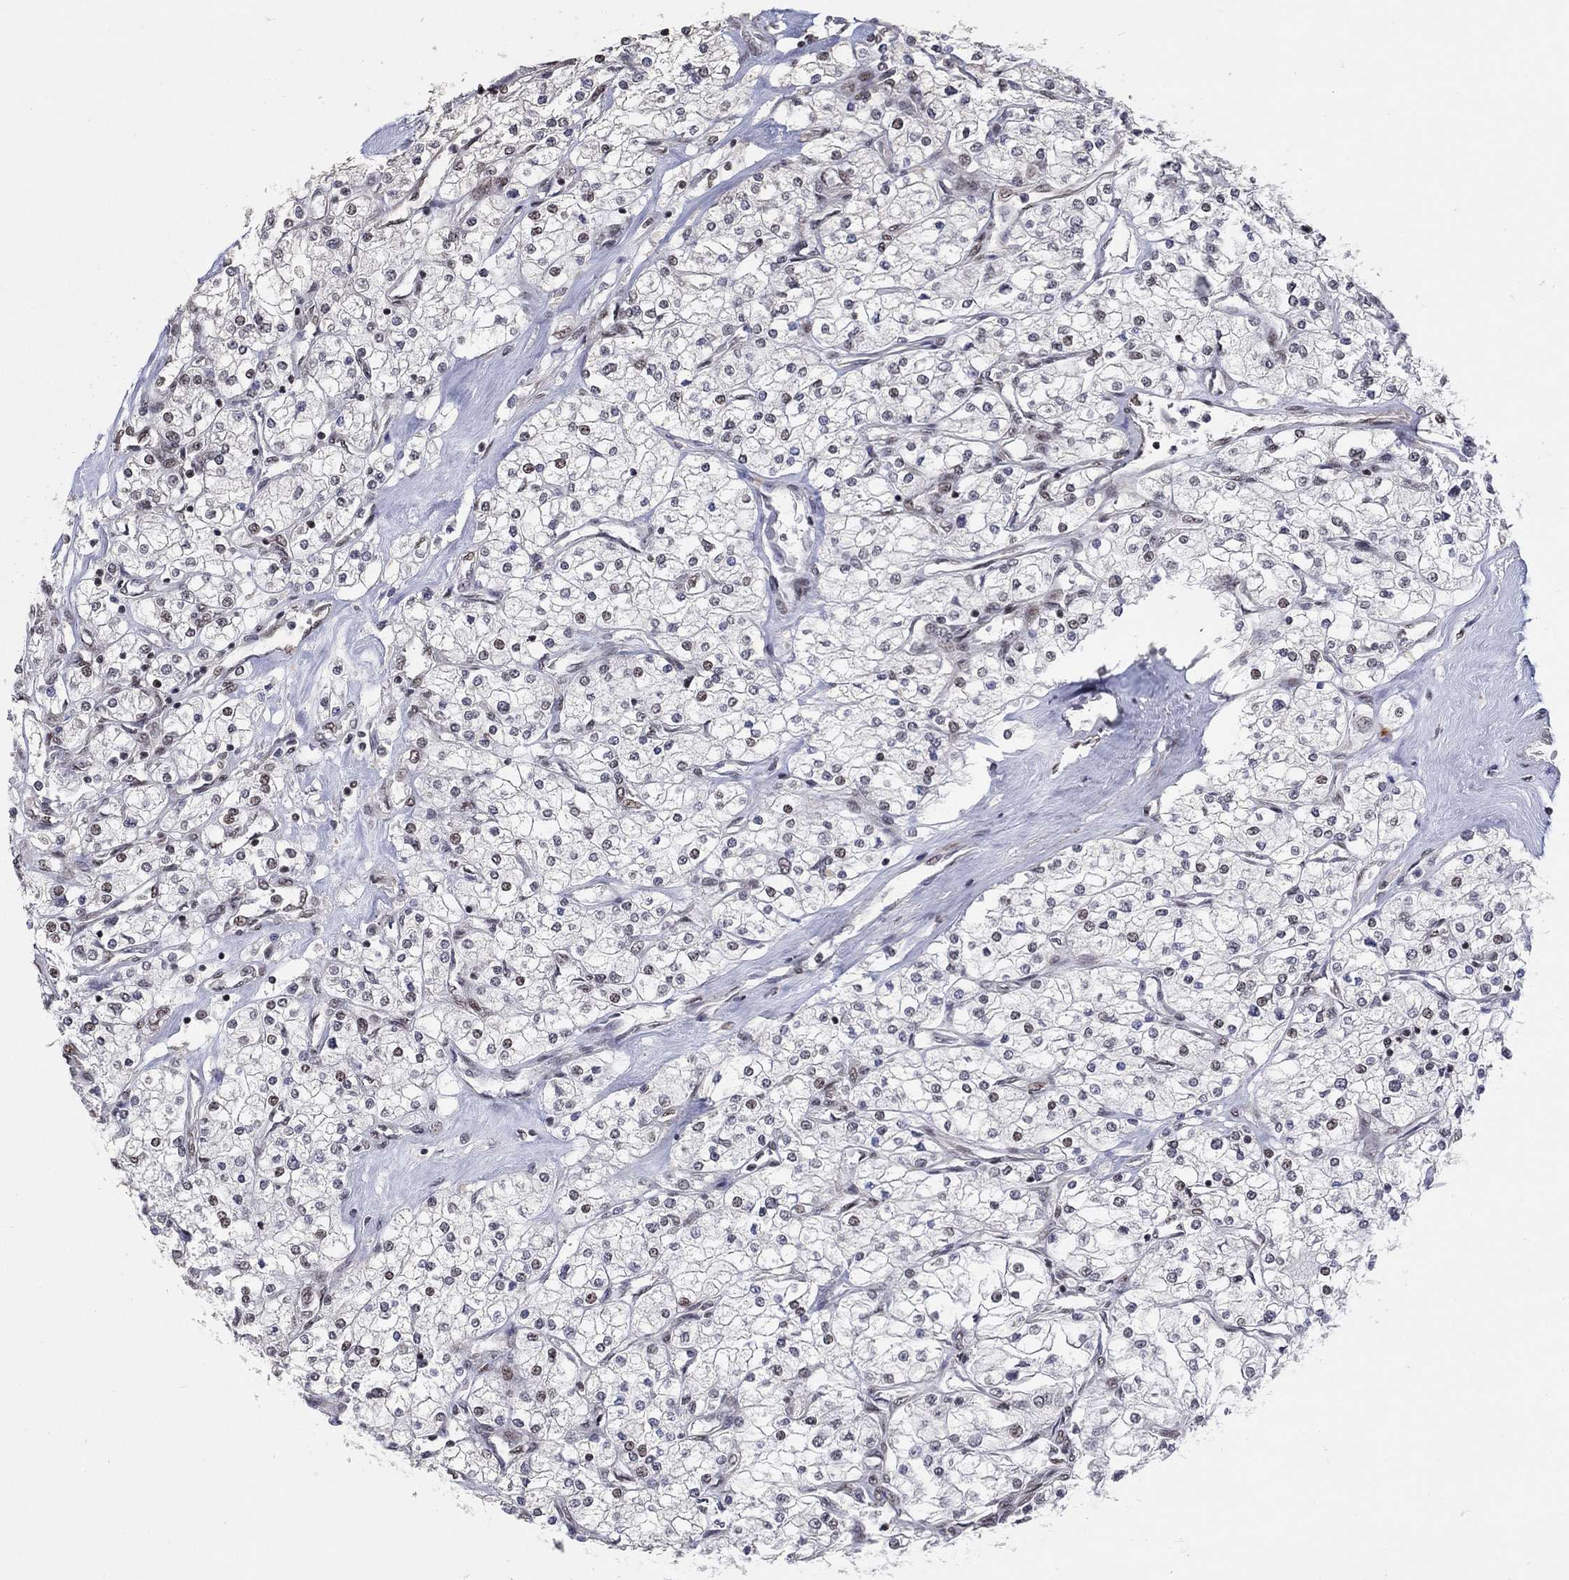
{"staining": {"intensity": "negative", "quantity": "none", "location": "none"}, "tissue": "renal cancer", "cell_type": "Tumor cells", "image_type": "cancer", "snomed": [{"axis": "morphology", "description": "Adenocarcinoma, NOS"}, {"axis": "topography", "description": "Kidney"}], "caption": "A high-resolution photomicrograph shows immunohistochemistry staining of adenocarcinoma (renal), which demonstrates no significant staining in tumor cells.", "gene": "PNISR", "patient": {"sex": "male", "age": 80}}